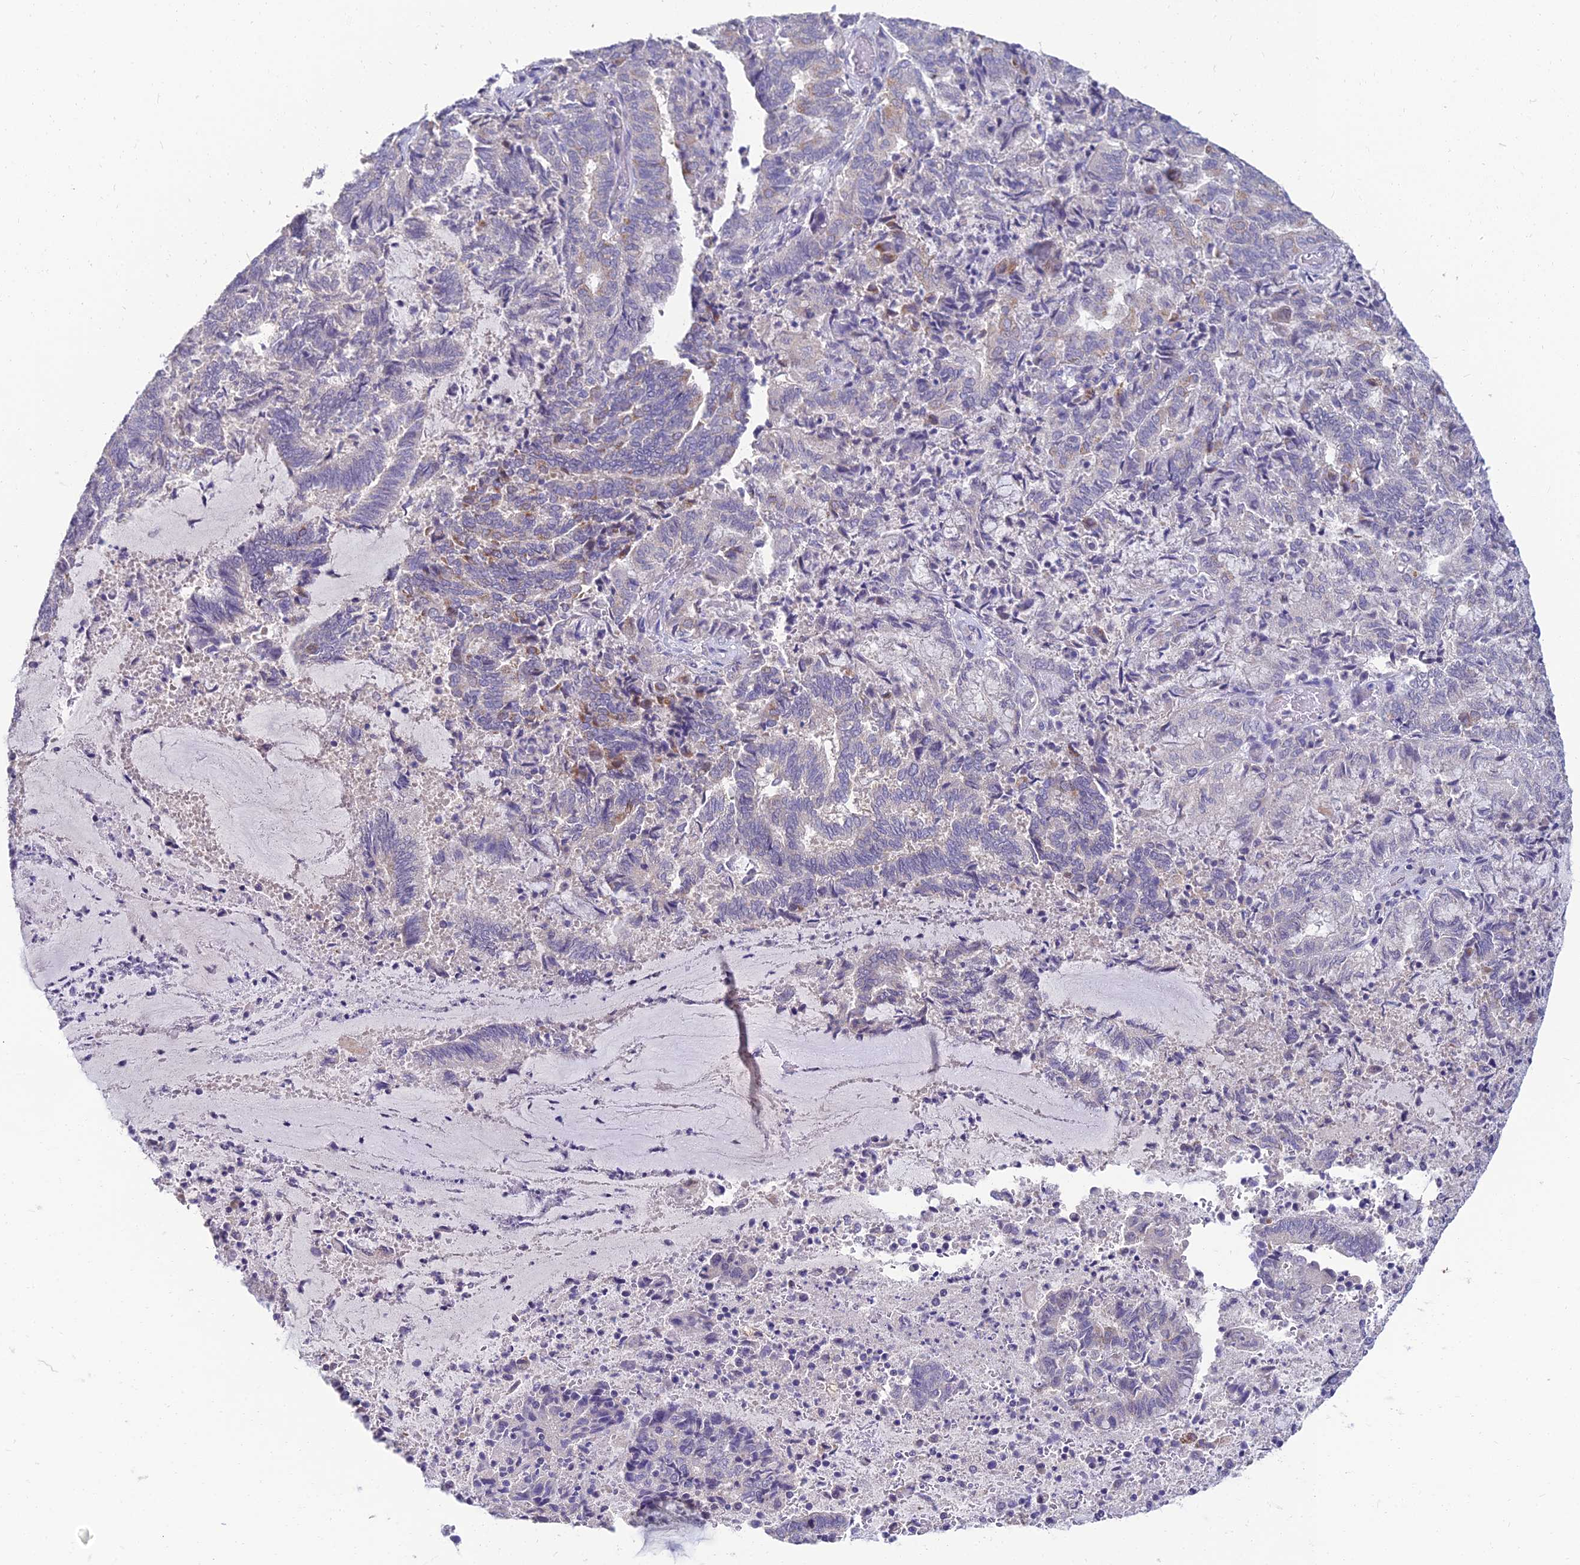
{"staining": {"intensity": "moderate", "quantity": "<25%", "location": "cytoplasmic/membranous"}, "tissue": "endometrial cancer", "cell_type": "Tumor cells", "image_type": "cancer", "snomed": [{"axis": "morphology", "description": "Adenocarcinoma, NOS"}, {"axis": "topography", "description": "Endometrium"}], "caption": "Moderate cytoplasmic/membranous positivity for a protein is appreciated in about <25% of tumor cells of endometrial cancer using IHC.", "gene": "NPY", "patient": {"sex": "female", "age": 80}}